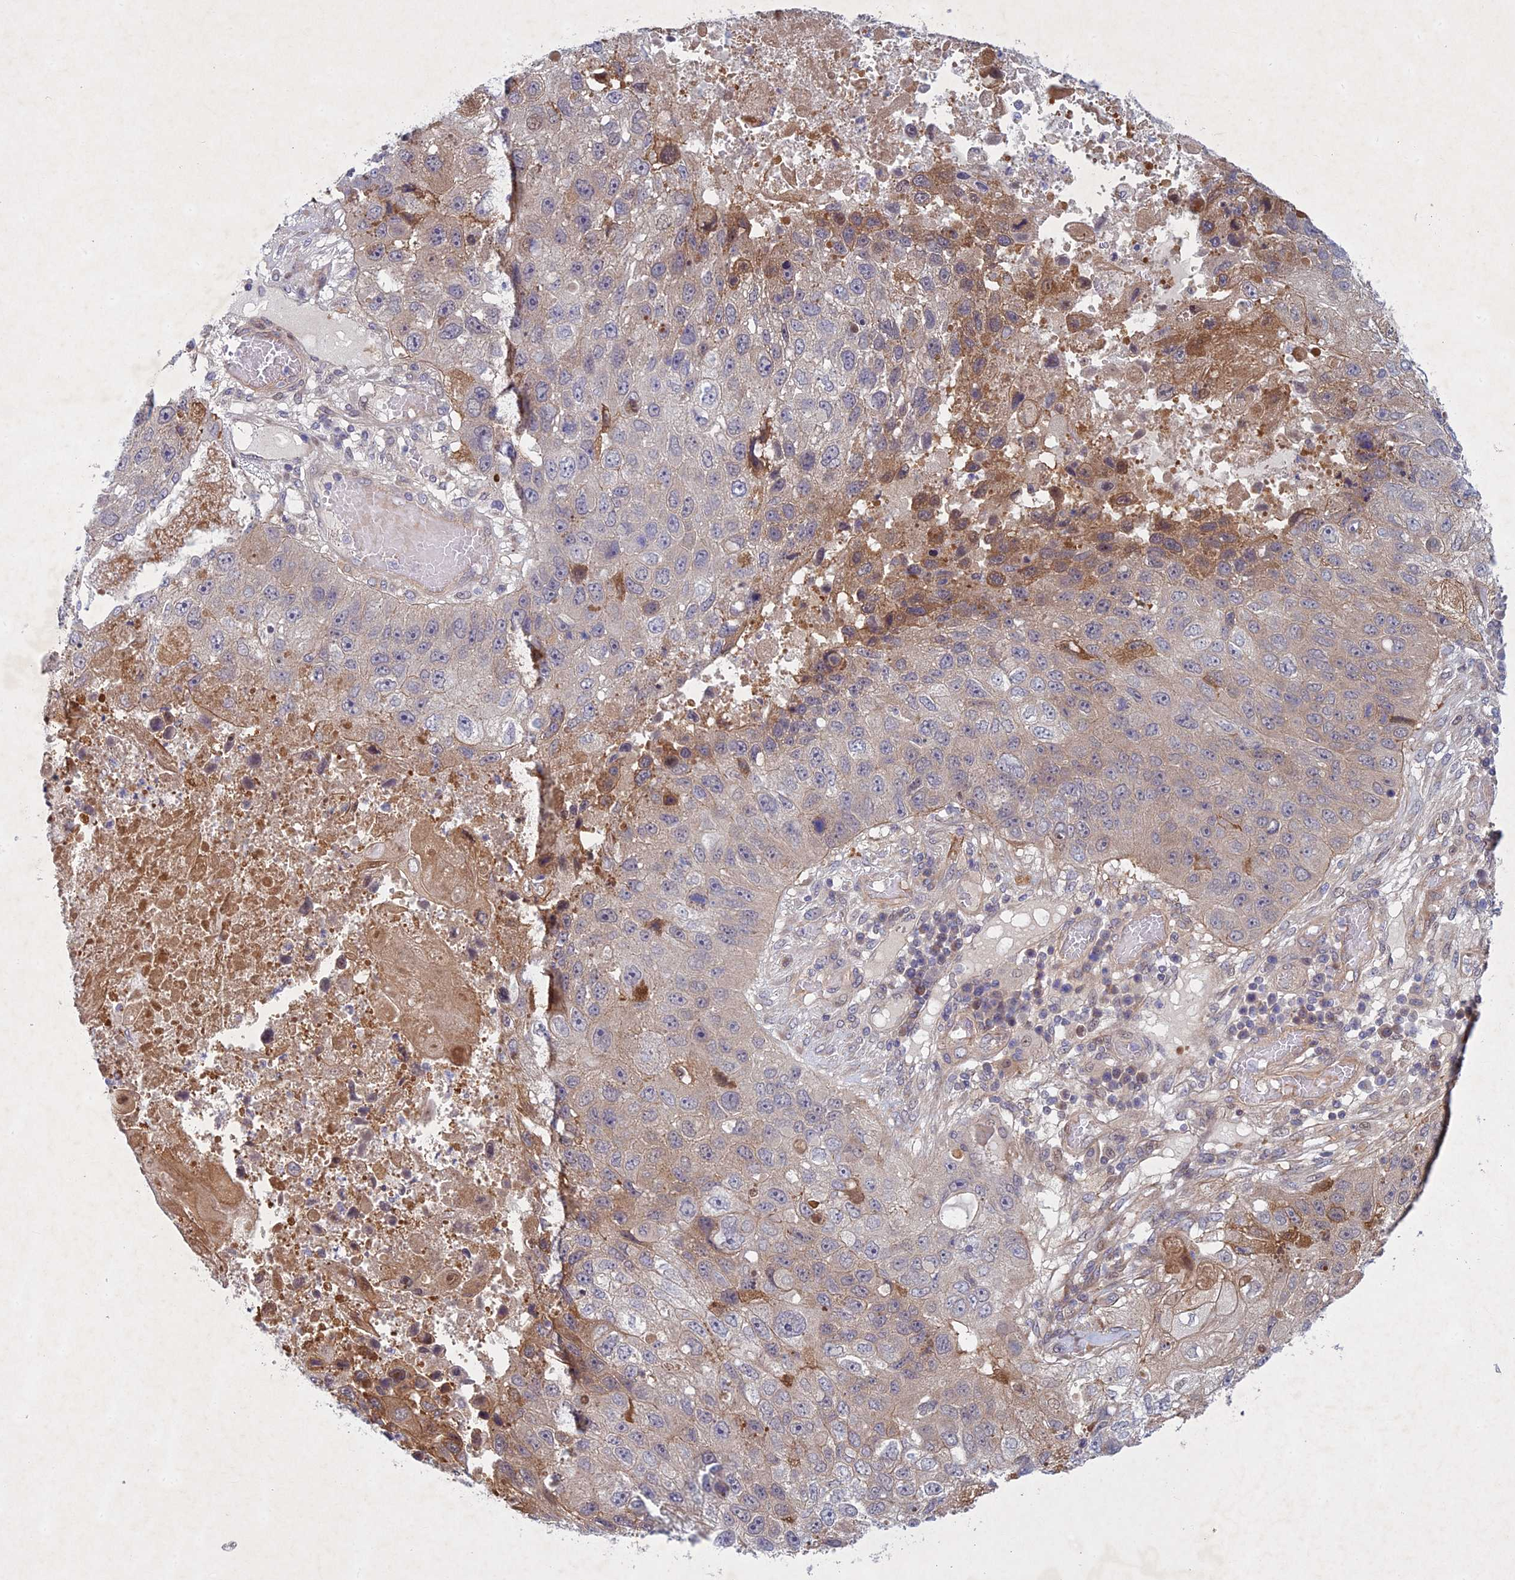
{"staining": {"intensity": "moderate", "quantity": "<25%", "location": "cytoplasmic/membranous"}, "tissue": "lung cancer", "cell_type": "Tumor cells", "image_type": "cancer", "snomed": [{"axis": "morphology", "description": "Squamous cell carcinoma, NOS"}, {"axis": "topography", "description": "Lung"}], "caption": "Protein positivity by IHC demonstrates moderate cytoplasmic/membranous staining in about <25% of tumor cells in squamous cell carcinoma (lung). Ihc stains the protein in brown and the nuclei are stained blue.", "gene": "PTHLH", "patient": {"sex": "male", "age": 61}}